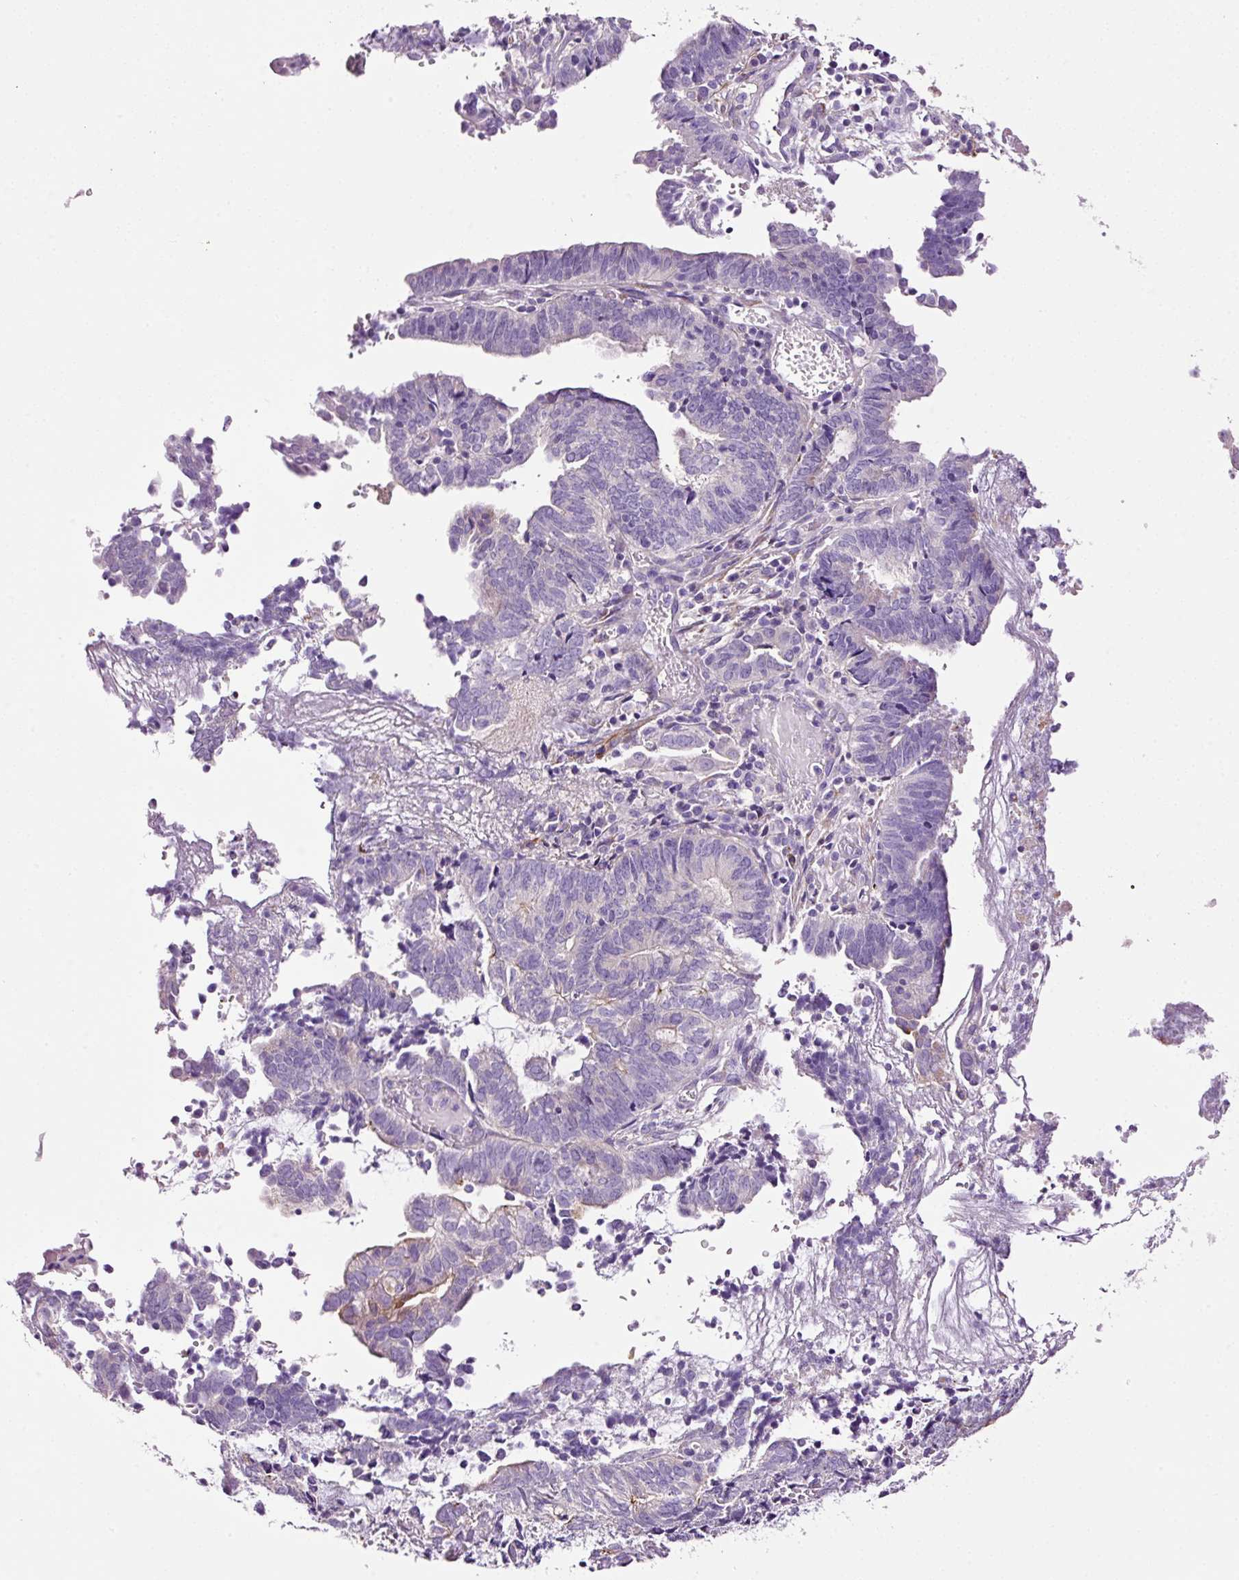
{"staining": {"intensity": "weak", "quantity": "<25%", "location": "cytoplasmic/membranous"}, "tissue": "endometrial cancer", "cell_type": "Tumor cells", "image_type": "cancer", "snomed": [{"axis": "morphology", "description": "Adenocarcinoma, NOS"}, {"axis": "topography", "description": "Uterus"}, {"axis": "topography", "description": "Endometrium"}], "caption": "Immunohistochemical staining of human adenocarcinoma (endometrial) exhibits no significant positivity in tumor cells. (Brightfield microscopy of DAB immunohistochemistry (IHC) at high magnification).", "gene": "PAM", "patient": {"sex": "female", "age": 70}}